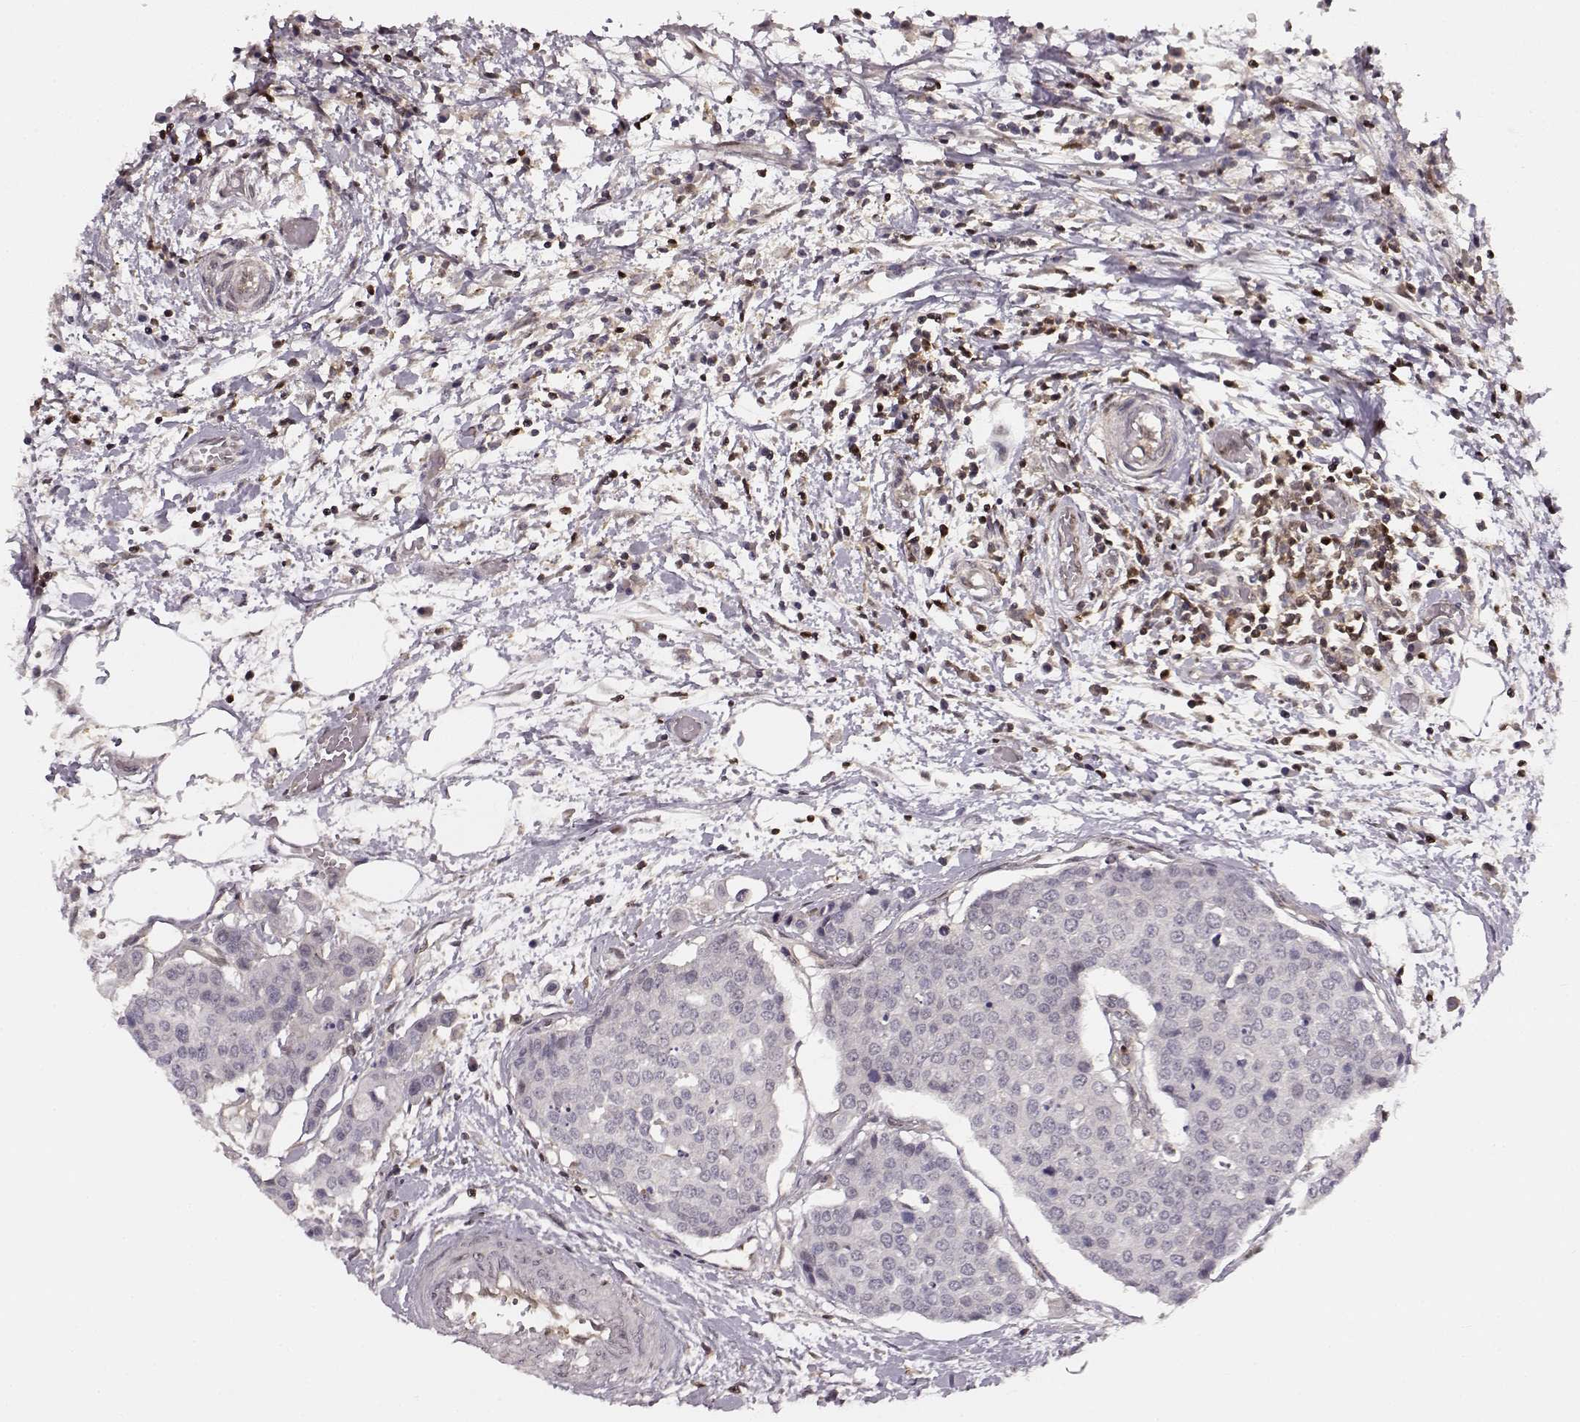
{"staining": {"intensity": "negative", "quantity": "none", "location": "none"}, "tissue": "carcinoid", "cell_type": "Tumor cells", "image_type": "cancer", "snomed": [{"axis": "morphology", "description": "Carcinoid, malignant, NOS"}, {"axis": "topography", "description": "Colon"}], "caption": "This is a image of immunohistochemistry (IHC) staining of carcinoid, which shows no positivity in tumor cells.", "gene": "MFSD1", "patient": {"sex": "male", "age": 81}}